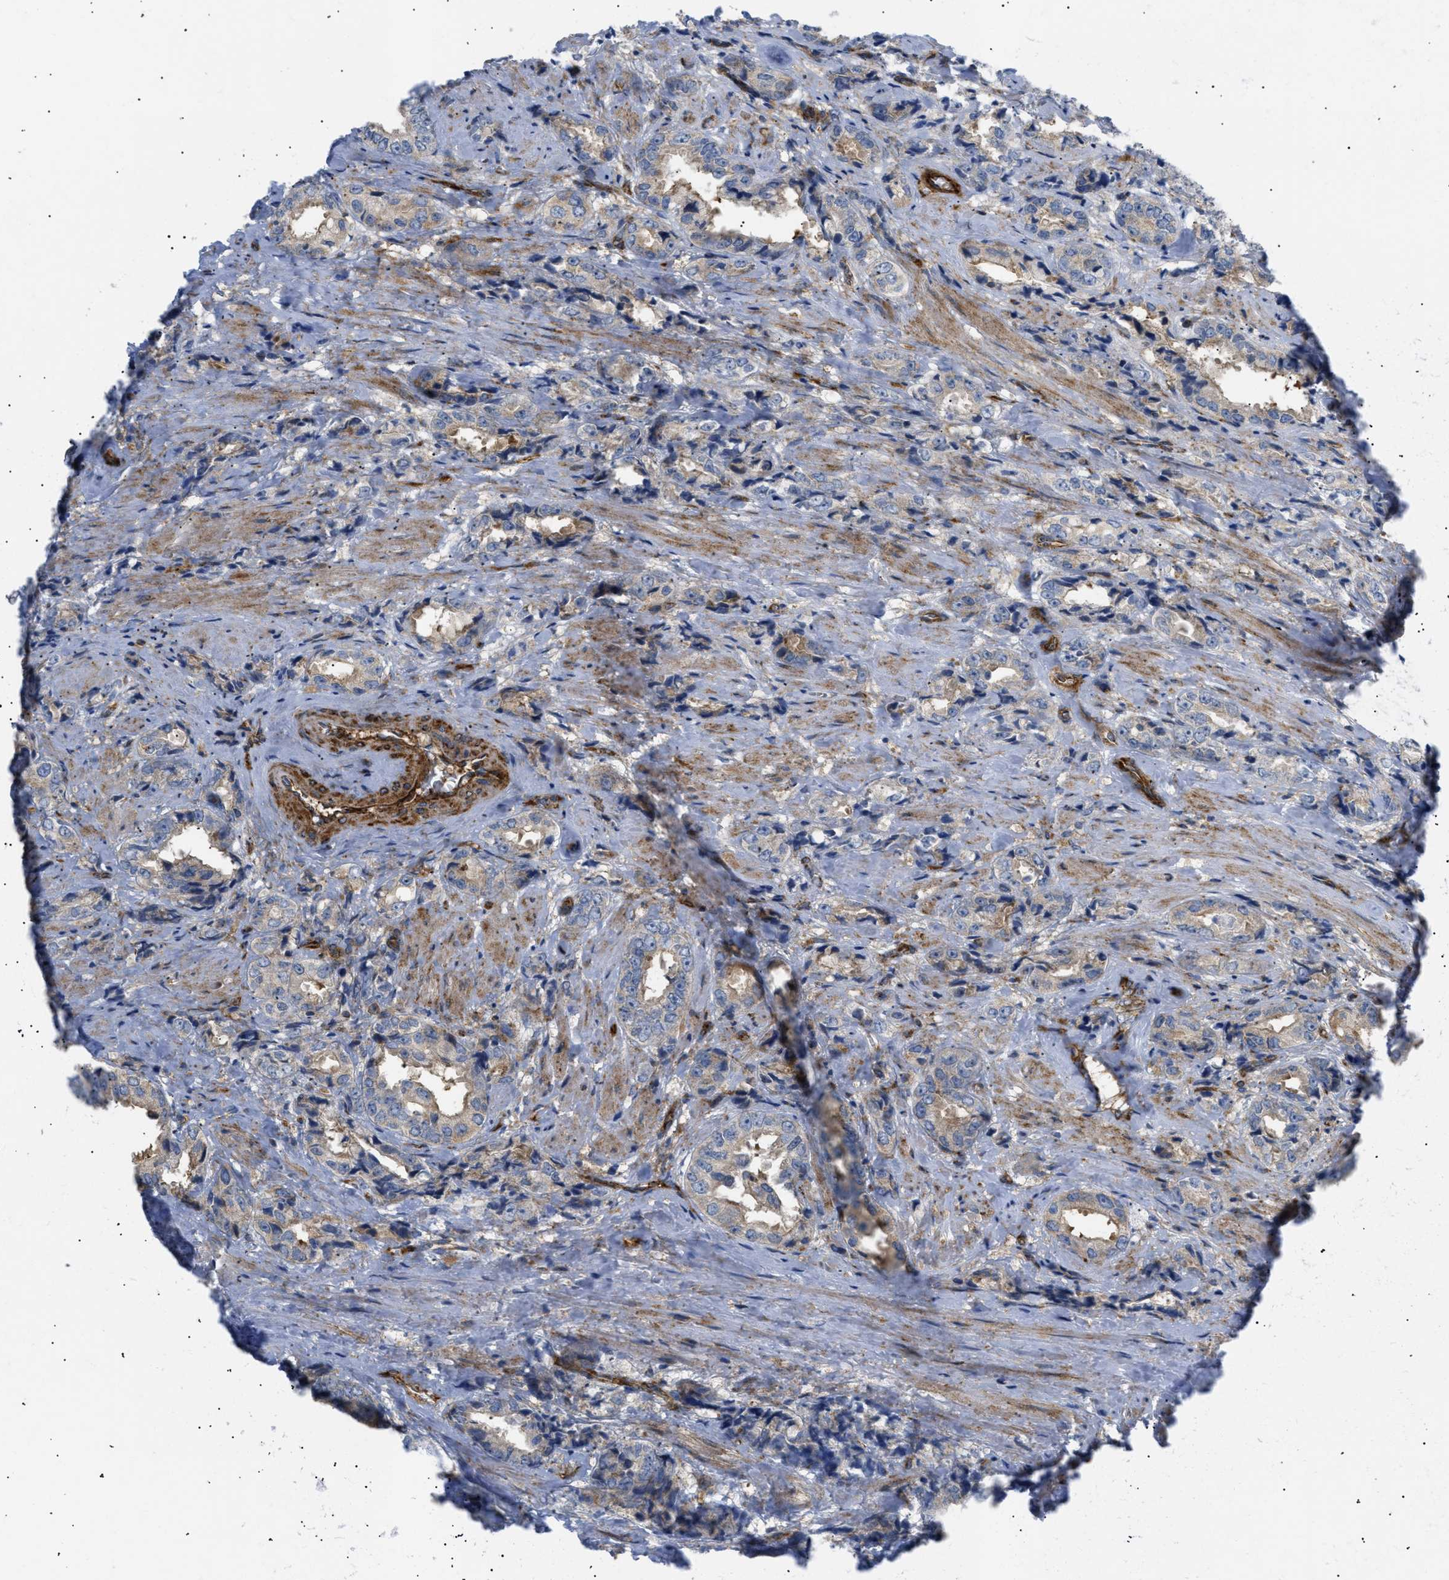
{"staining": {"intensity": "weak", "quantity": "25%-75%", "location": "cytoplasmic/membranous"}, "tissue": "prostate cancer", "cell_type": "Tumor cells", "image_type": "cancer", "snomed": [{"axis": "morphology", "description": "Adenocarcinoma, High grade"}, {"axis": "topography", "description": "Prostate"}], "caption": "High-magnification brightfield microscopy of prostate adenocarcinoma (high-grade) stained with DAB (brown) and counterstained with hematoxylin (blue). tumor cells exhibit weak cytoplasmic/membranous positivity is present in about25%-75% of cells.", "gene": "DCTN4", "patient": {"sex": "male", "age": 61}}